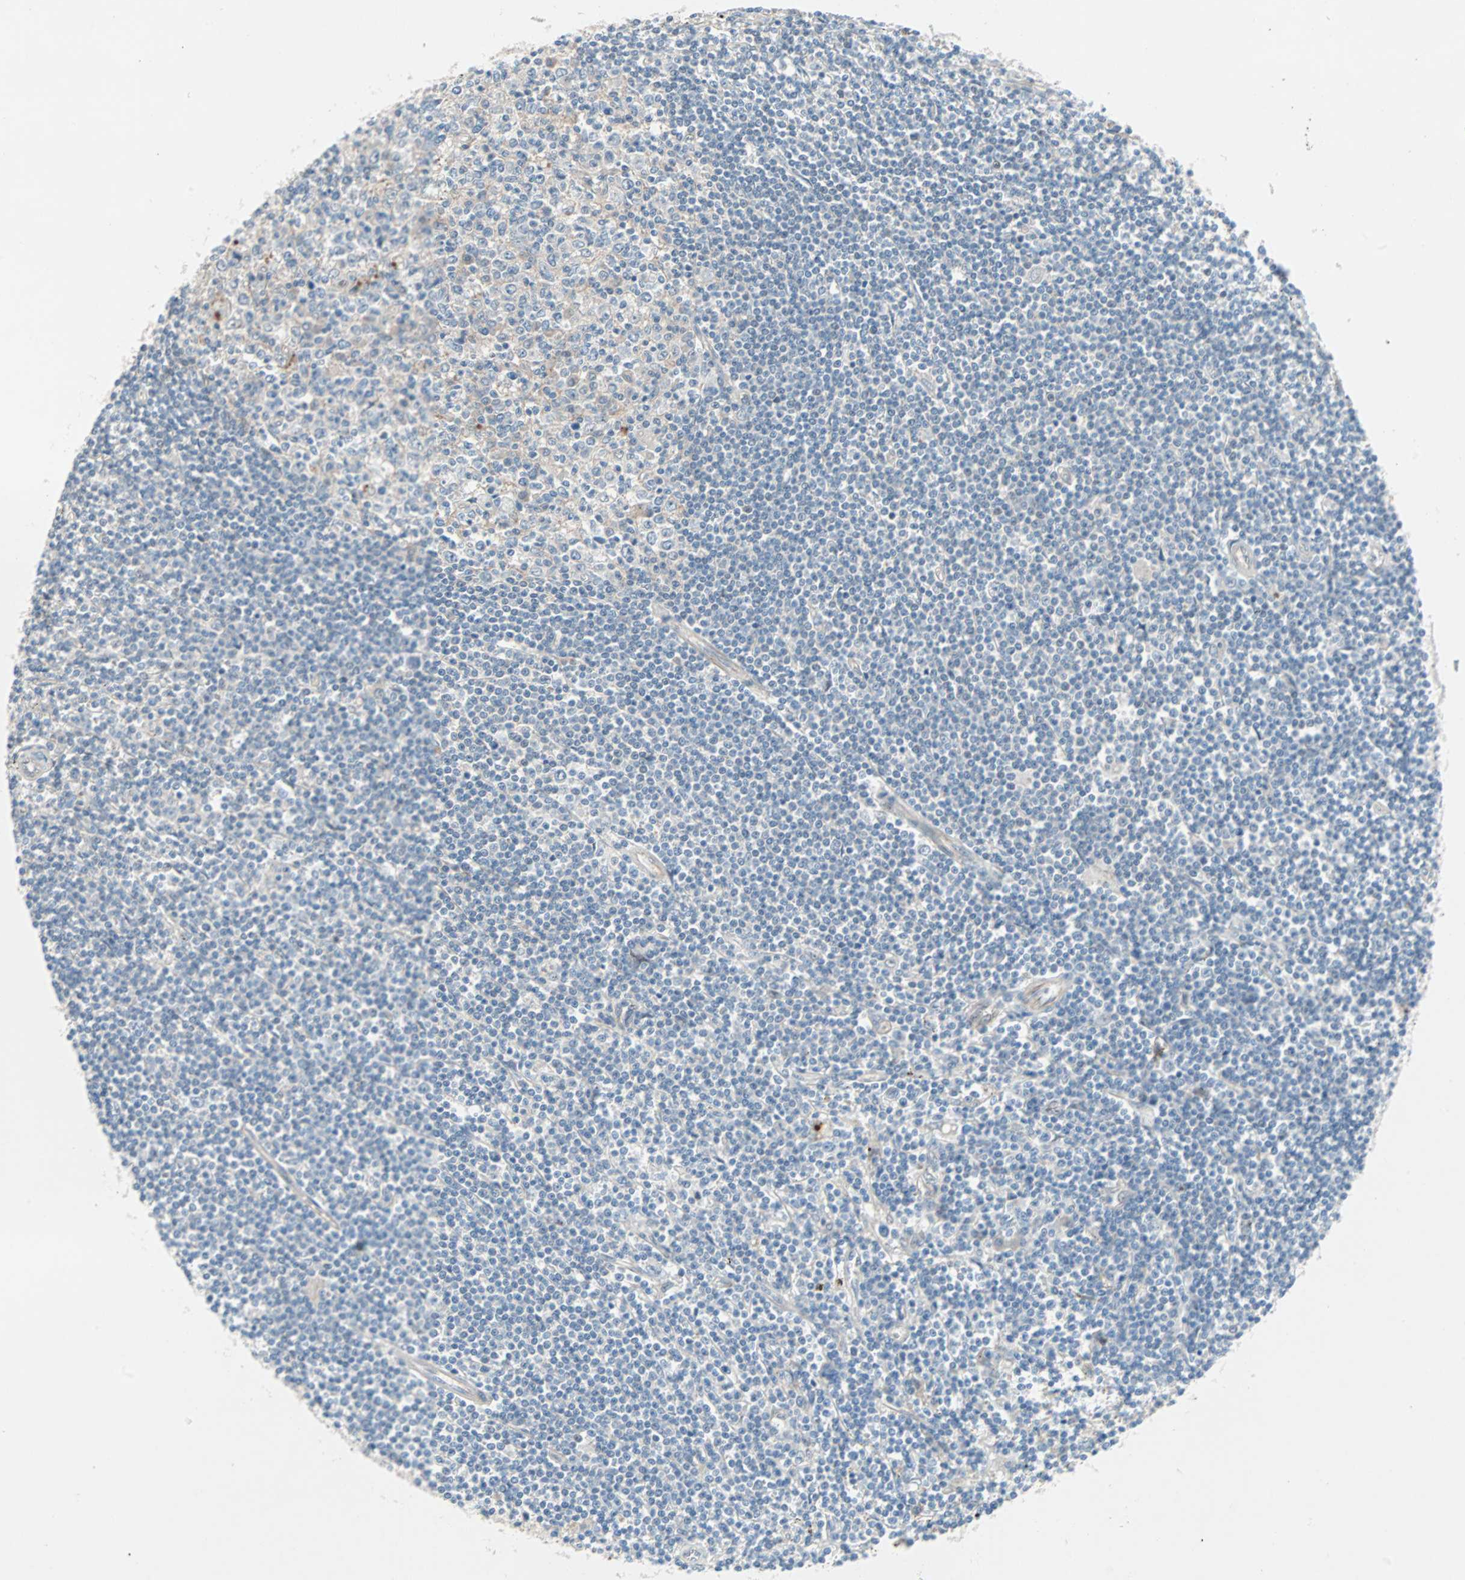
{"staining": {"intensity": "negative", "quantity": "none", "location": "none"}, "tissue": "lymphoma", "cell_type": "Tumor cells", "image_type": "cancer", "snomed": [{"axis": "morphology", "description": "Malignant lymphoma, non-Hodgkin's type, Low grade"}, {"axis": "topography", "description": "Spleen"}], "caption": "An image of low-grade malignant lymphoma, non-Hodgkin's type stained for a protein reveals no brown staining in tumor cells. Nuclei are stained in blue.", "gene": "CAND2", "patient": {"sex": "male", "age": 76}}